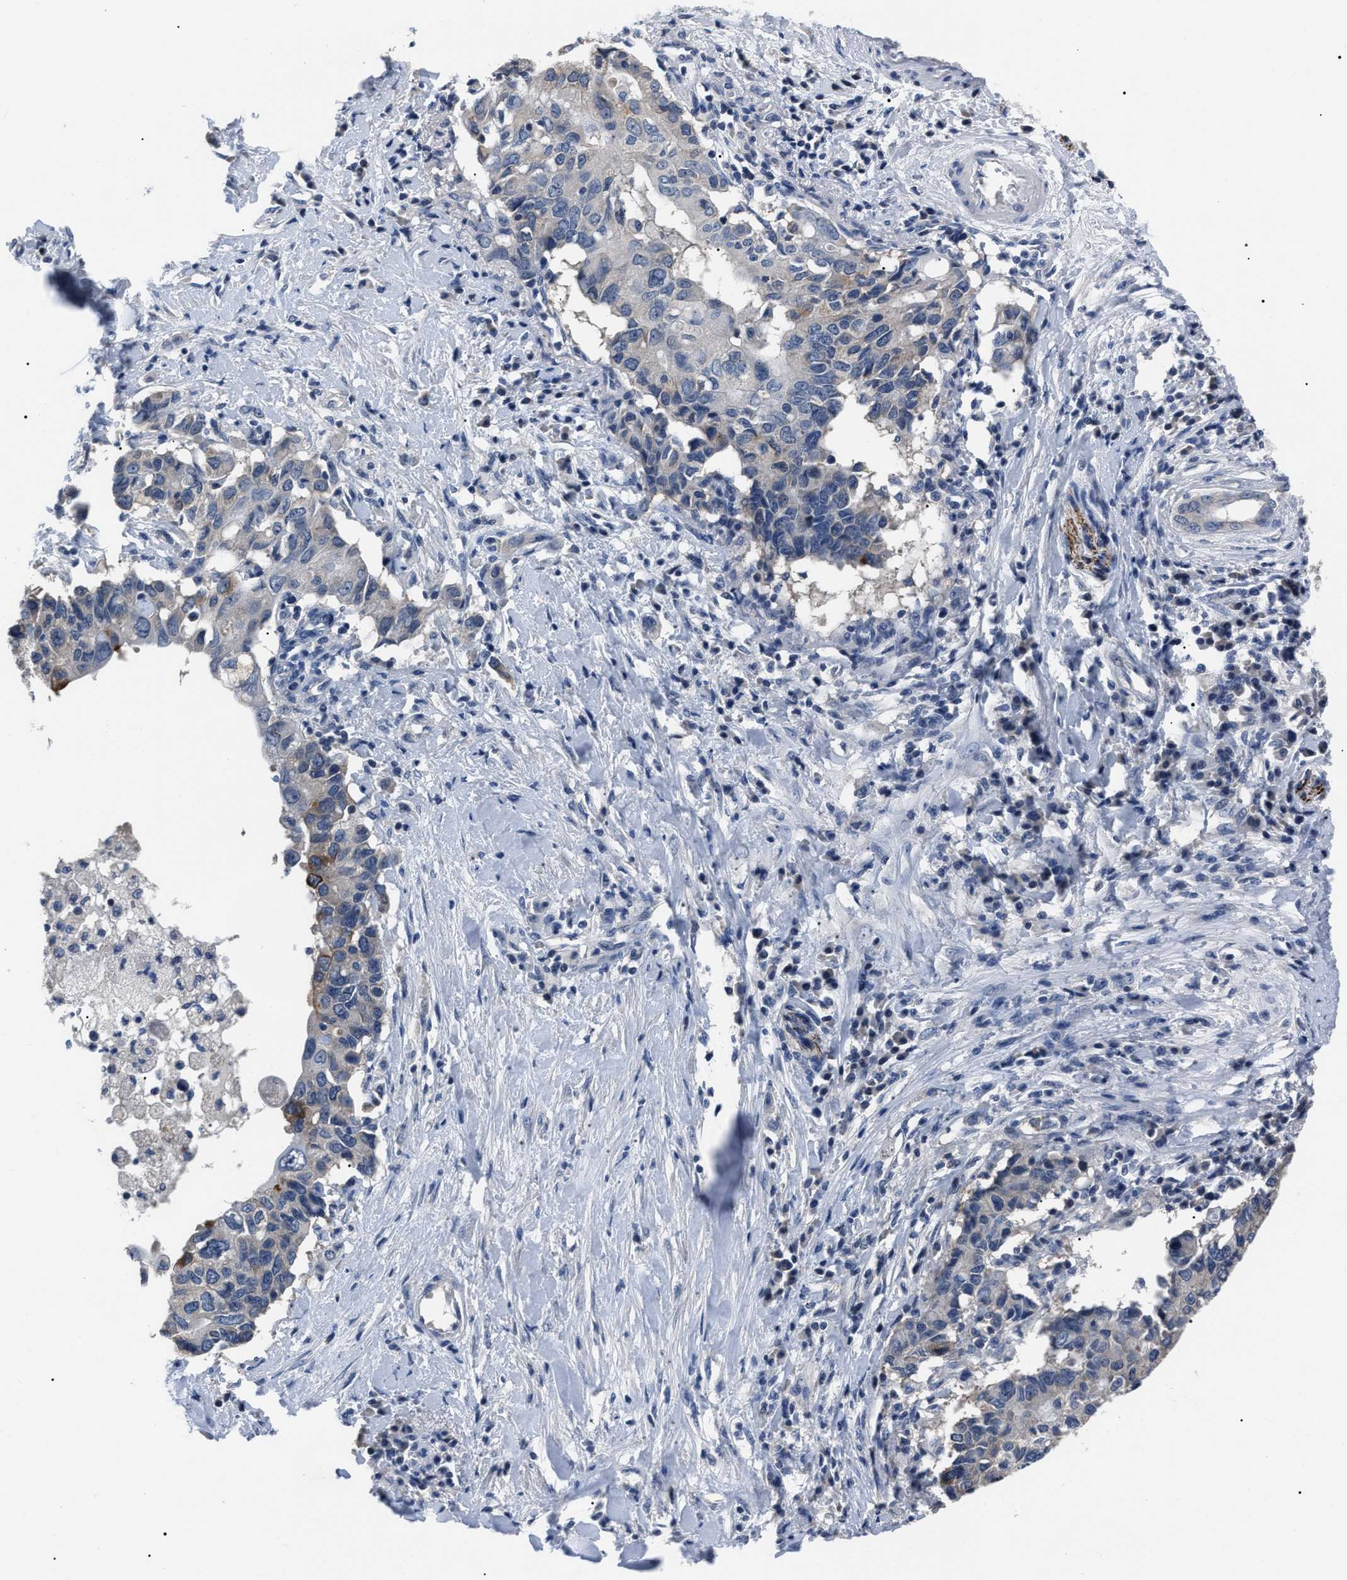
{"staining": {"intensity": "moderate", "quantity": "<25%", "location": "cytoplasmic/membranous"}, "tissue": "pancreatic cancer", "cell_type": "Tumor cells", "image_type": "cancer", "snomed": [{"axis": "morphology", "description": "Adenocarcinoma, NOS"}, {"axis": "topography", "description": "Pancreas"}], "caption": "Protein analysis of pancreatic cancer tissue displays moderate cytoplasmic/membranous expression in about <25% of tumor cells.", "gene": "LRWD1", "patient": {"sex": "female", "age": 56}}